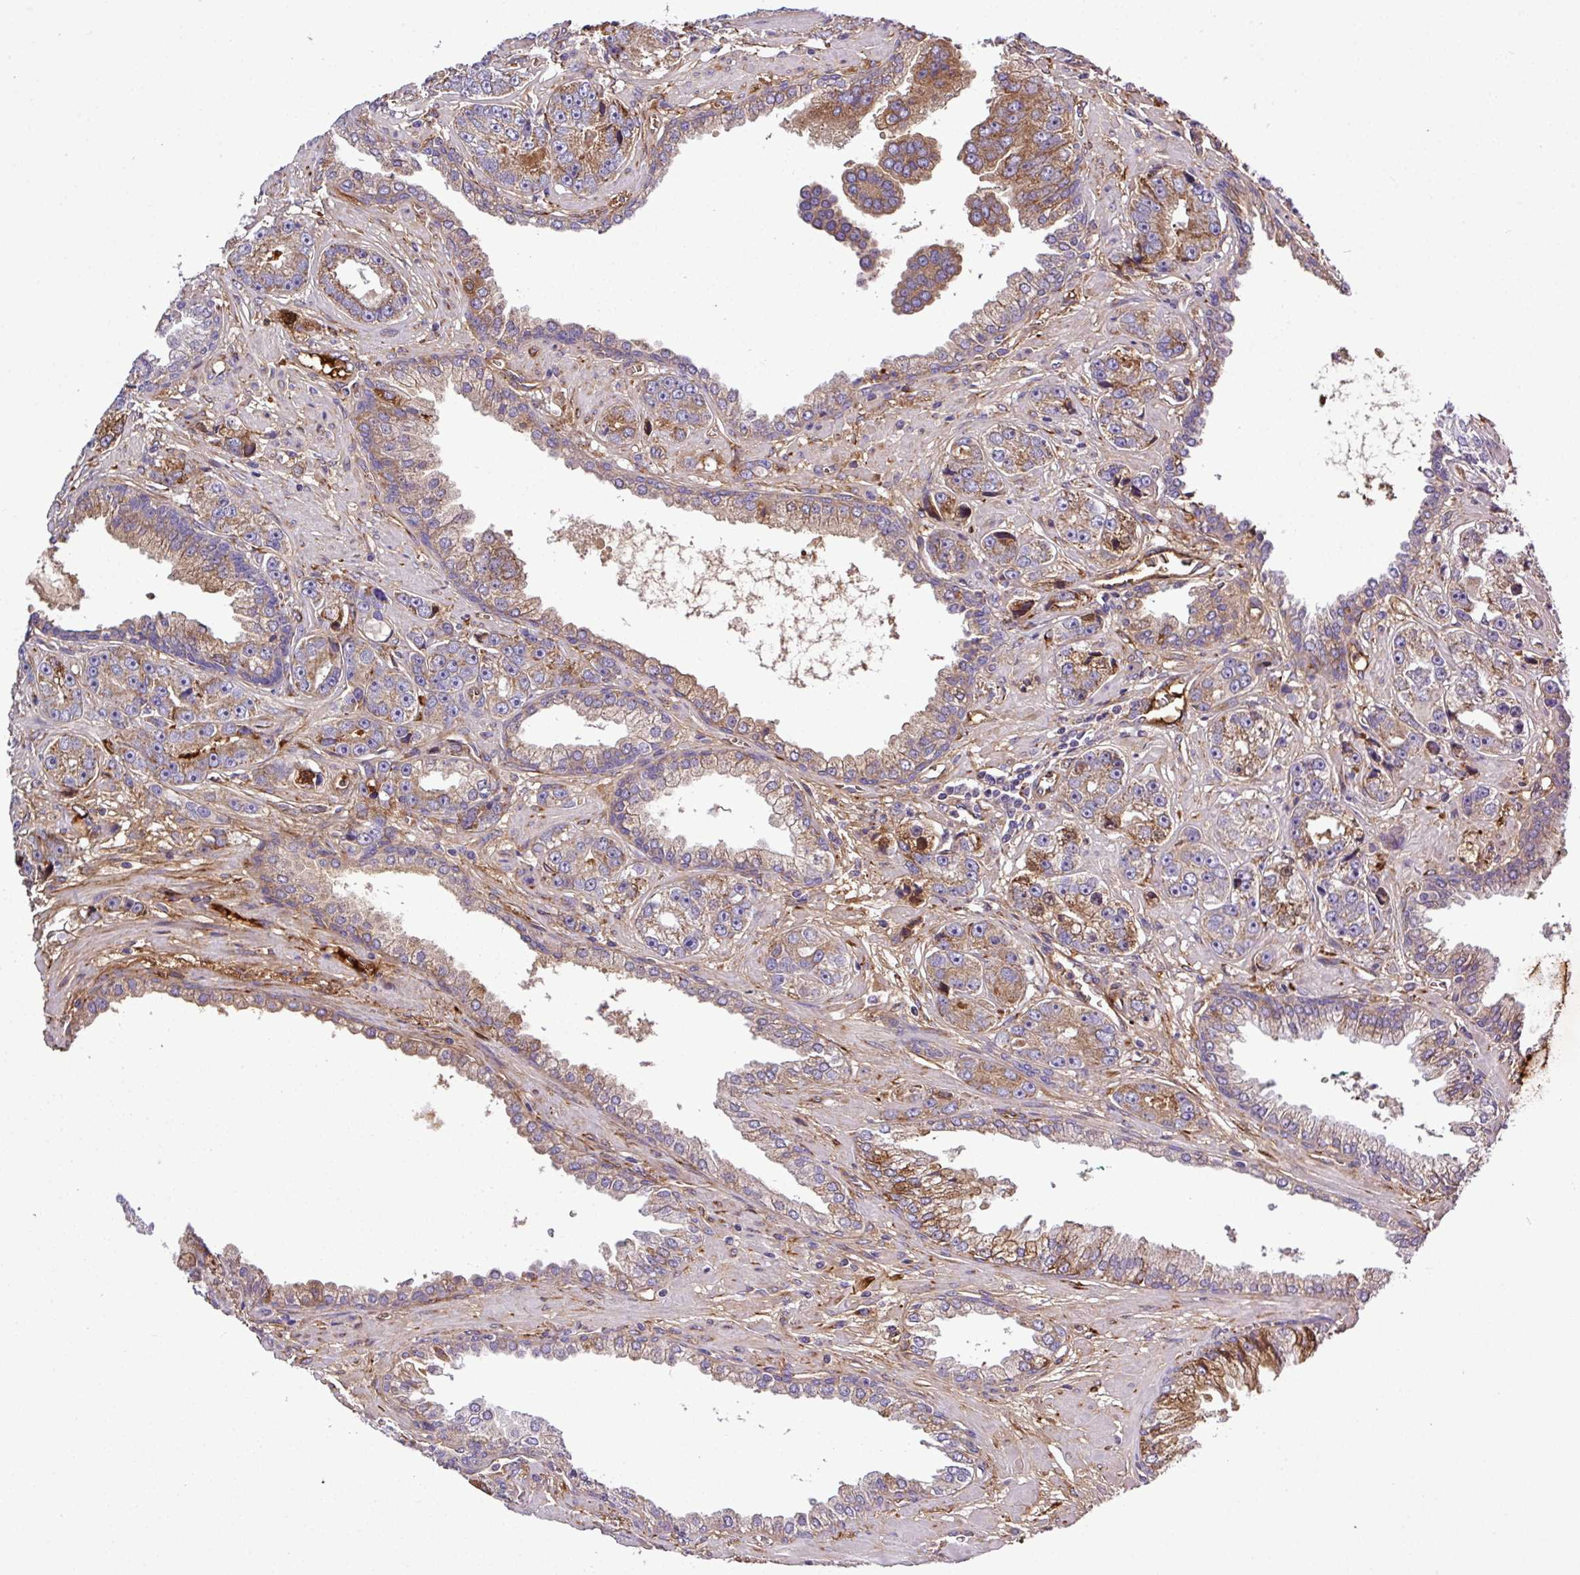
{"staining": {"intensity": "moderate", "quantity": "<25%", "location": "cytoplasmic/membranous"}, "tissue": "prostate cancer", "cell_type": "Tumor cells", "image_type": "cancer", "snomed": [{"axis": "morphology", "description": "Adenocarcinoma, High grade"}, {"axis": "topography", "description": "Prostate"}], "caption": "Brown immunohistochemical staining in prostate high-grade adenocarcinoma displays moderate cytoplasmic/membranous expression in about <25% of tumor cells. (DAB (3,3'-diaminobenzidine) IHC with brightfield microscopy, high magnification).", "gene": "CWH43", "patient": {"sex": "male", "age": 71}}